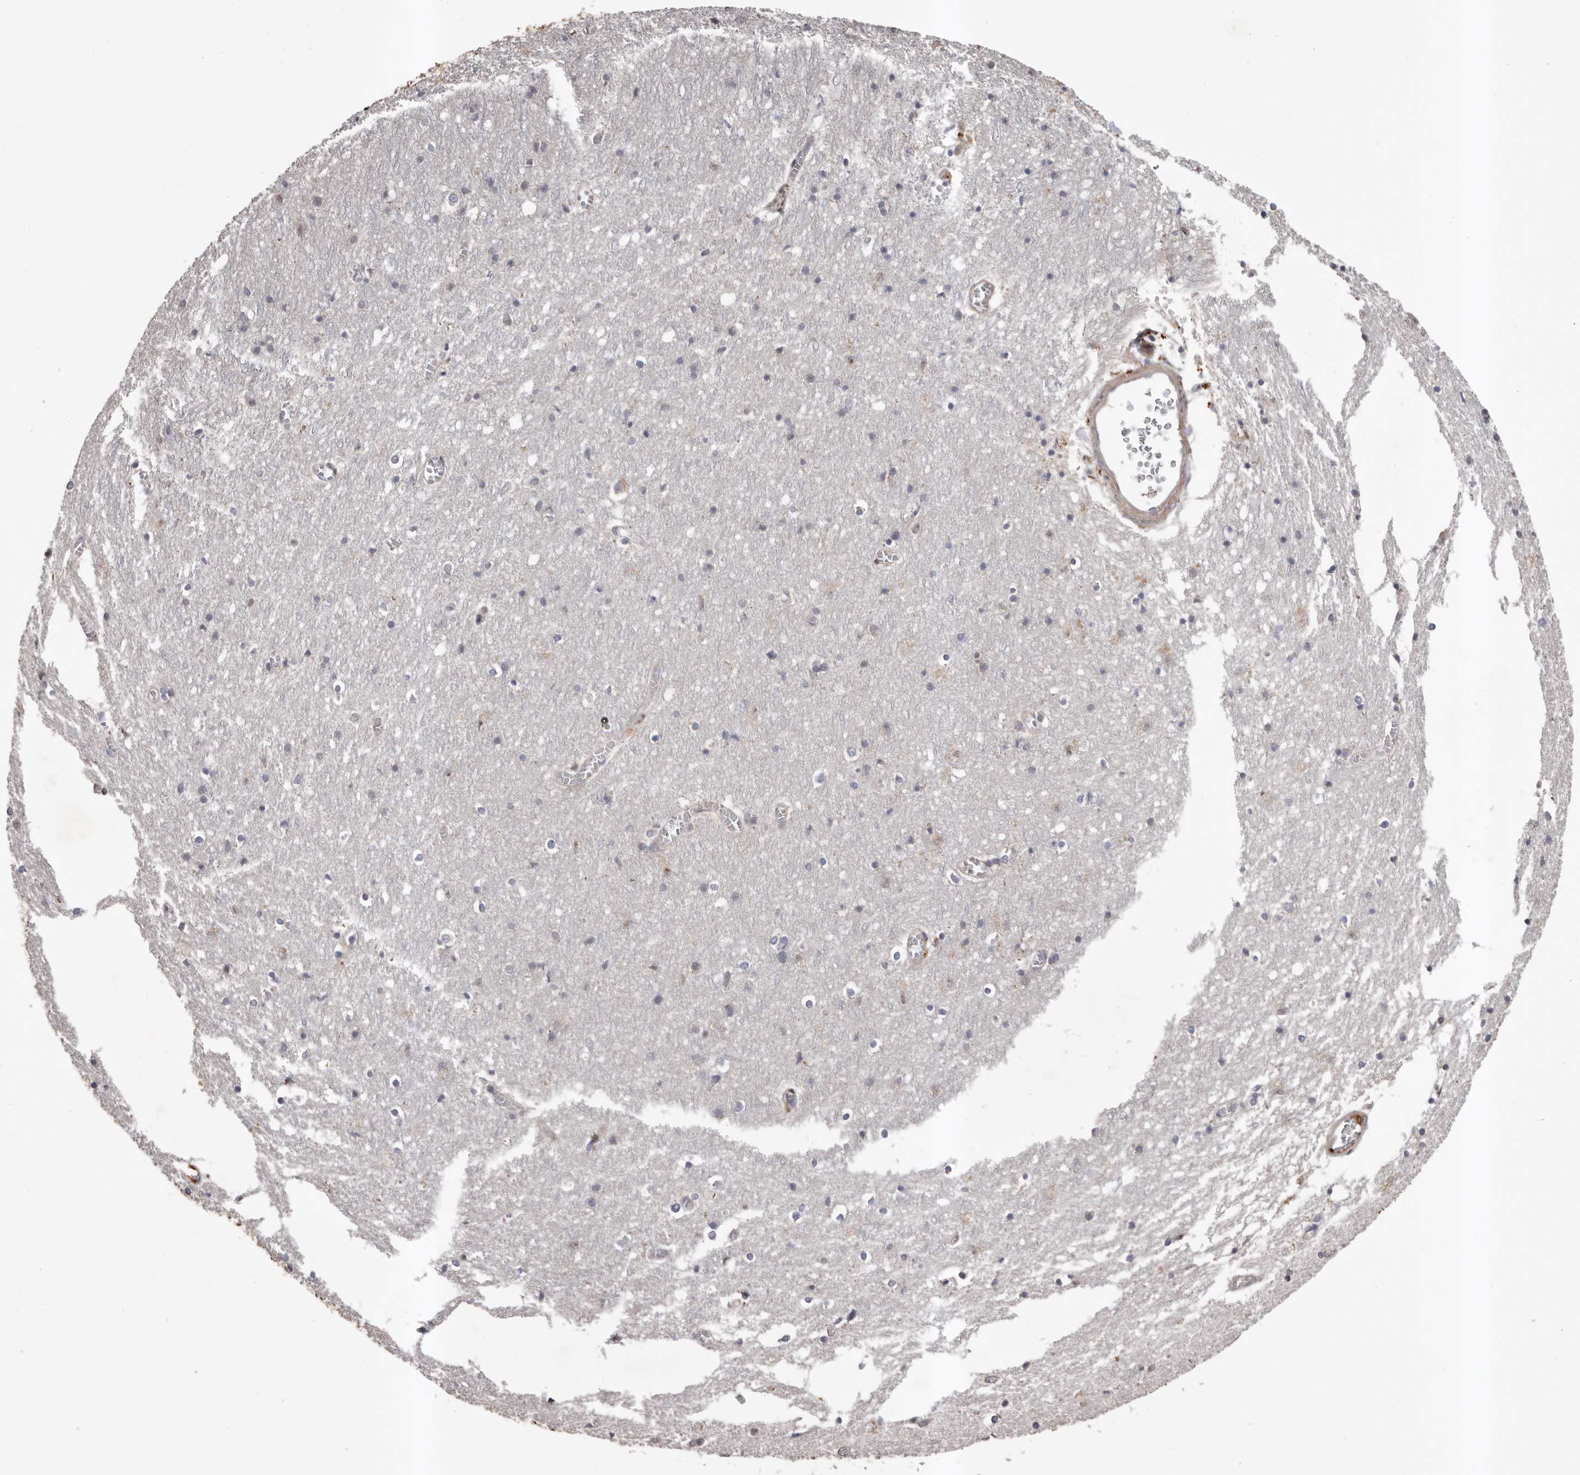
{"staining": {"intensity": "negative", "quantity": "none", "location": "none"}, "tissue": "cerebral cortex", "cell_type": "Endothelial cells", "image_type": "normal", "snomed": [{"axis": "morphology", "description": "Normal tissue, NOS"}, {"axis": "topography", "description": "Cerebral cortex"}], "caption": "Immunohistochemistry (IHC) image of benign human cerebral cortex stained for a protein (brown), which demonstrates no expression in endothelial cells.", "gene": "PRKD1", "patient": {"sex": "female", "age": 64}}